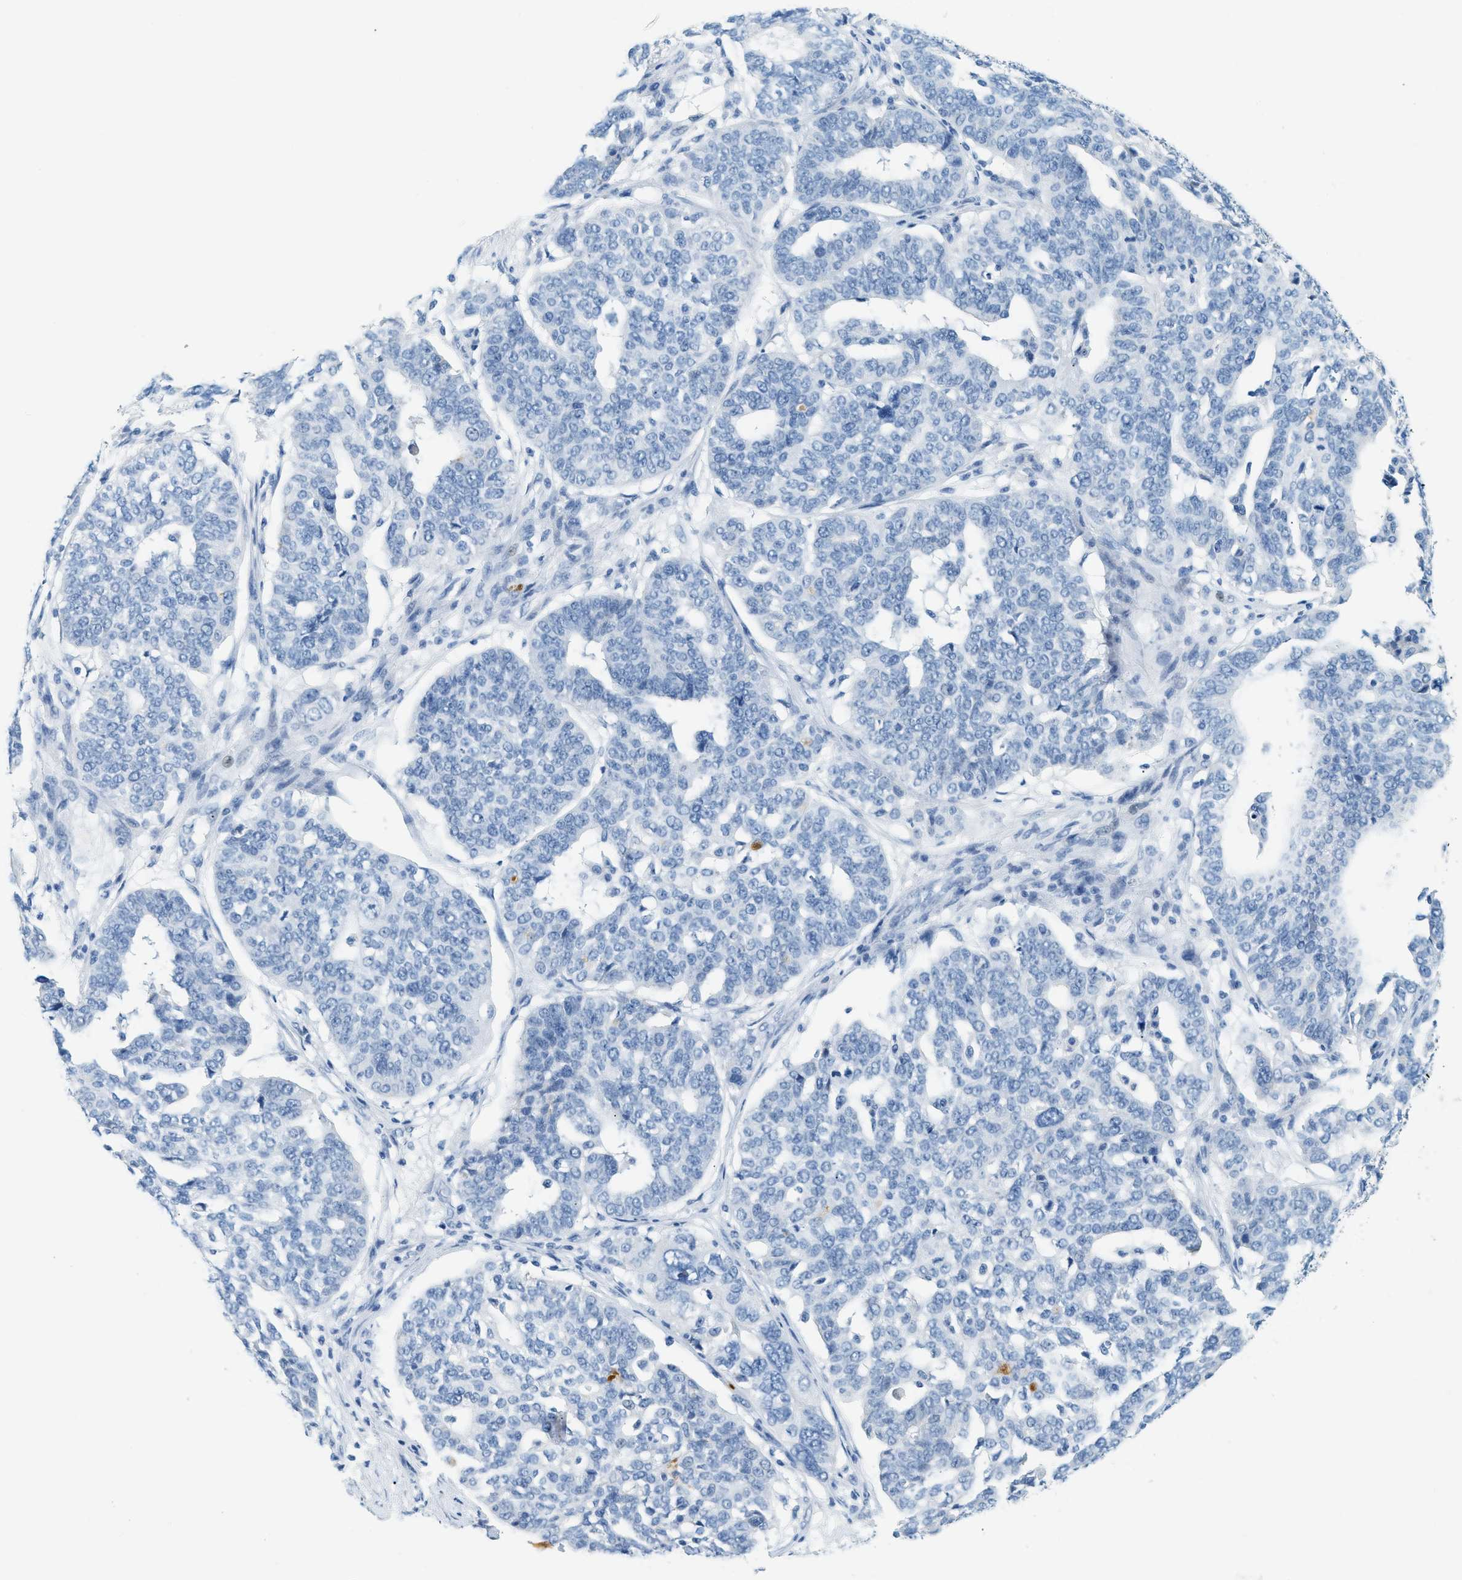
{"staining": {"intensity": "negative", "quantity": "none", "location": "none"}, "tissue": "ovarian cancer", "cell_type": "Tumor cells", "image_type": "cancer", "snomed": [{"axis": "morphology", "description": "Cystadenocarcinoma, serous, NOS"}, {"axis": "topography", "description": "Ovary"}], "caption": "A high-resolution histopathology image shows immunohistochemistry (IHC) staining of ovarian cancer (serous cystadenocarcinoma), which shows no significant expression in tumor cells. (IHC, brightfield microscopy, high magnification).", "gene": "LCN2", "patient": {"sex": "female", "age": 59}}